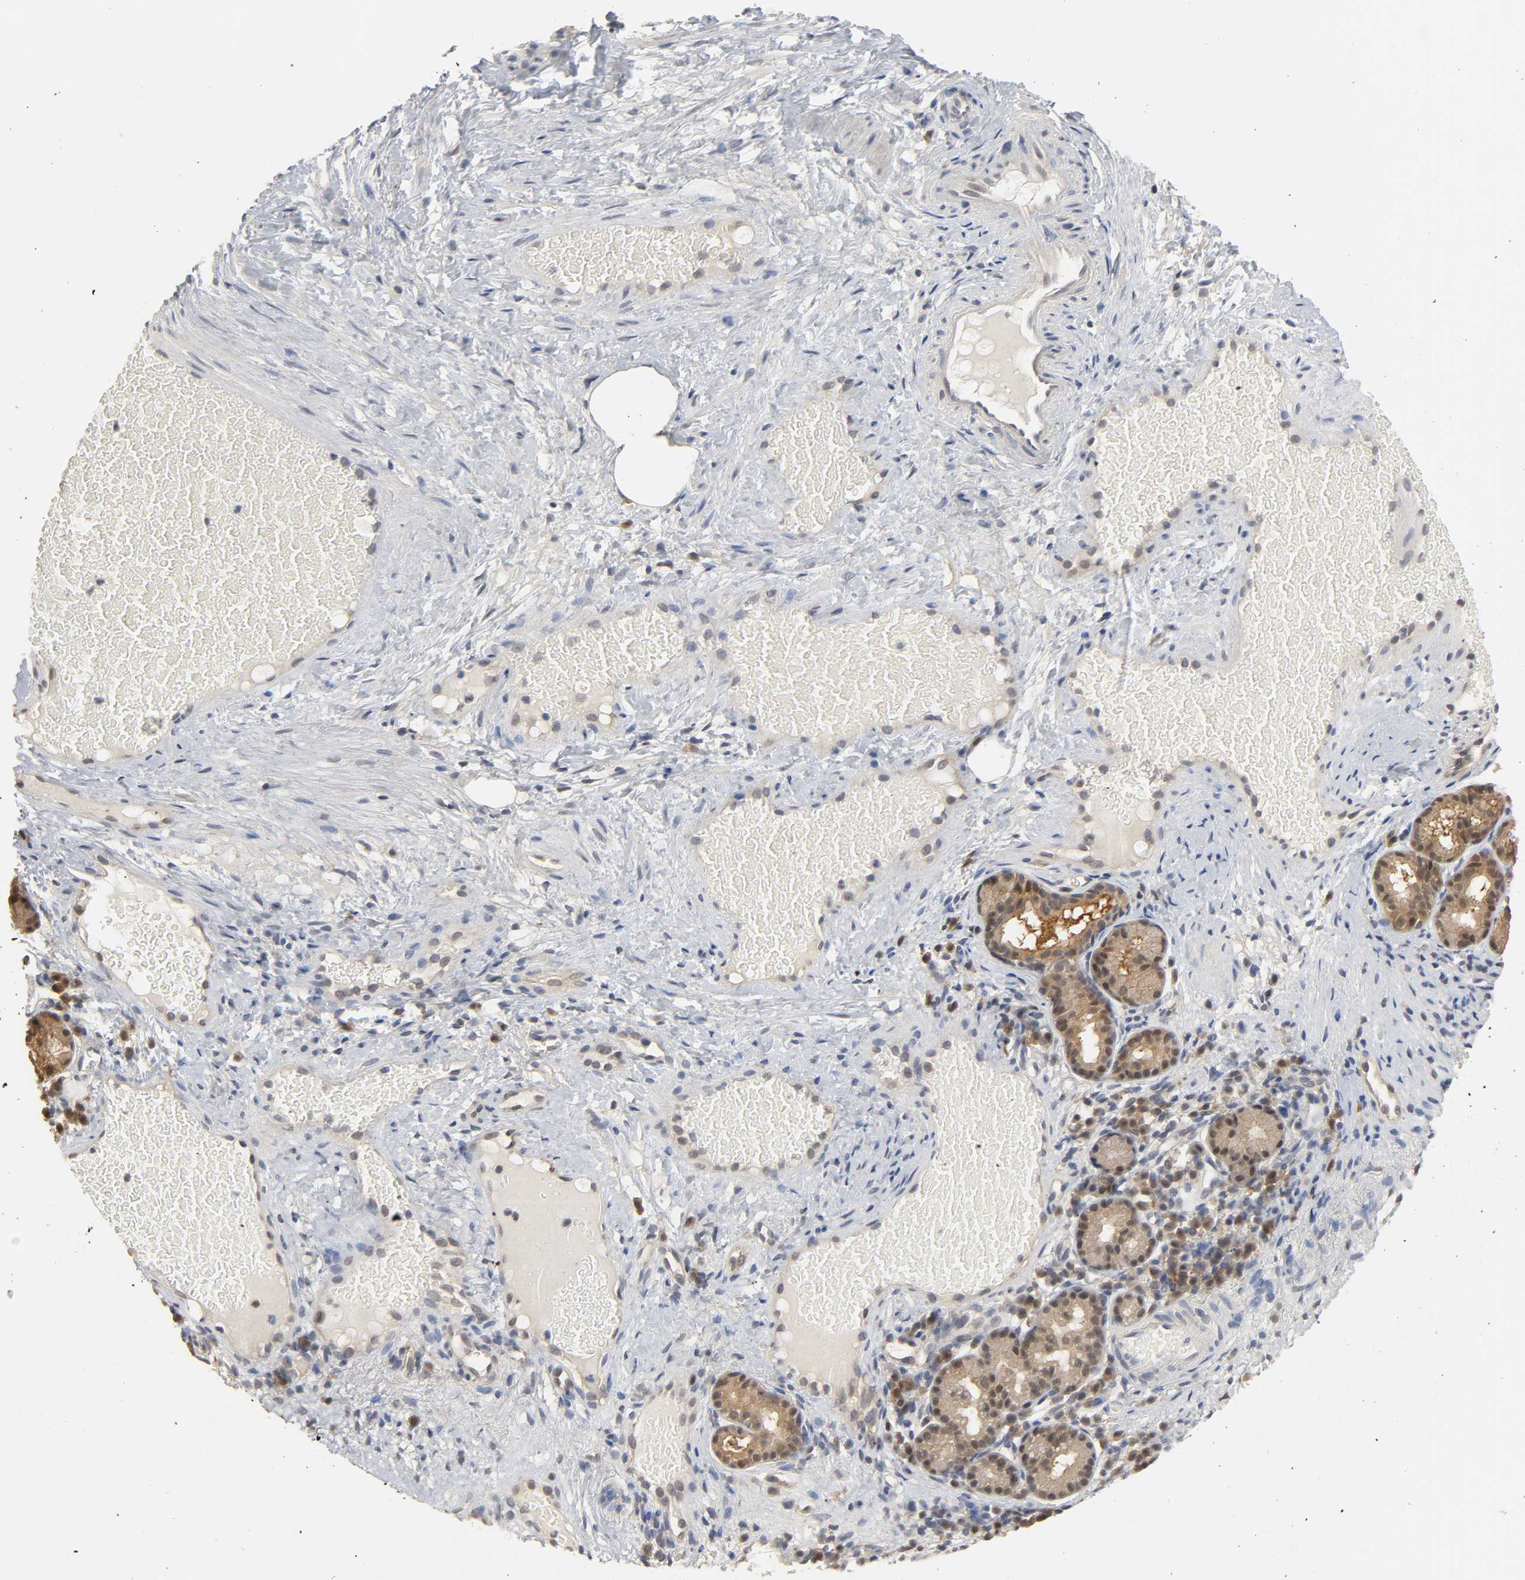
{"staining": {"intensity": "moderate", "quantity": ">75%", "location": "cytoplasmic/membranous,nuclear"}, "tissue": "nasopharynx", "cell_type": "Respiratory epithelial cells", "image_type": "normal", "snomed": [{"axis": "morphology", "description": "Normal tissue, NOS"}, {"axis": "morphology", "description": "Inflammation, NOS"}, {"axis": "topography", "description": "Nasopharynx"}], "caption": "High-magnification brightfield microscopy of unremarkable nasopharynx stained with DAB (3,3'-diaminobenzidine) (brown) and counterstained with hematoxylin (blue). respiratory epithelial cells exhibit moderate cytoplasmic/membranous,nuclear staining is appreciated in approximately>75% of cells. The staining is performed using DAB brown chromogen to label protein expression. The nuclei are counter-stained blue using hematoxylin.", "gene": "MIF", "patient": {"sex": "female", "age": 55}}